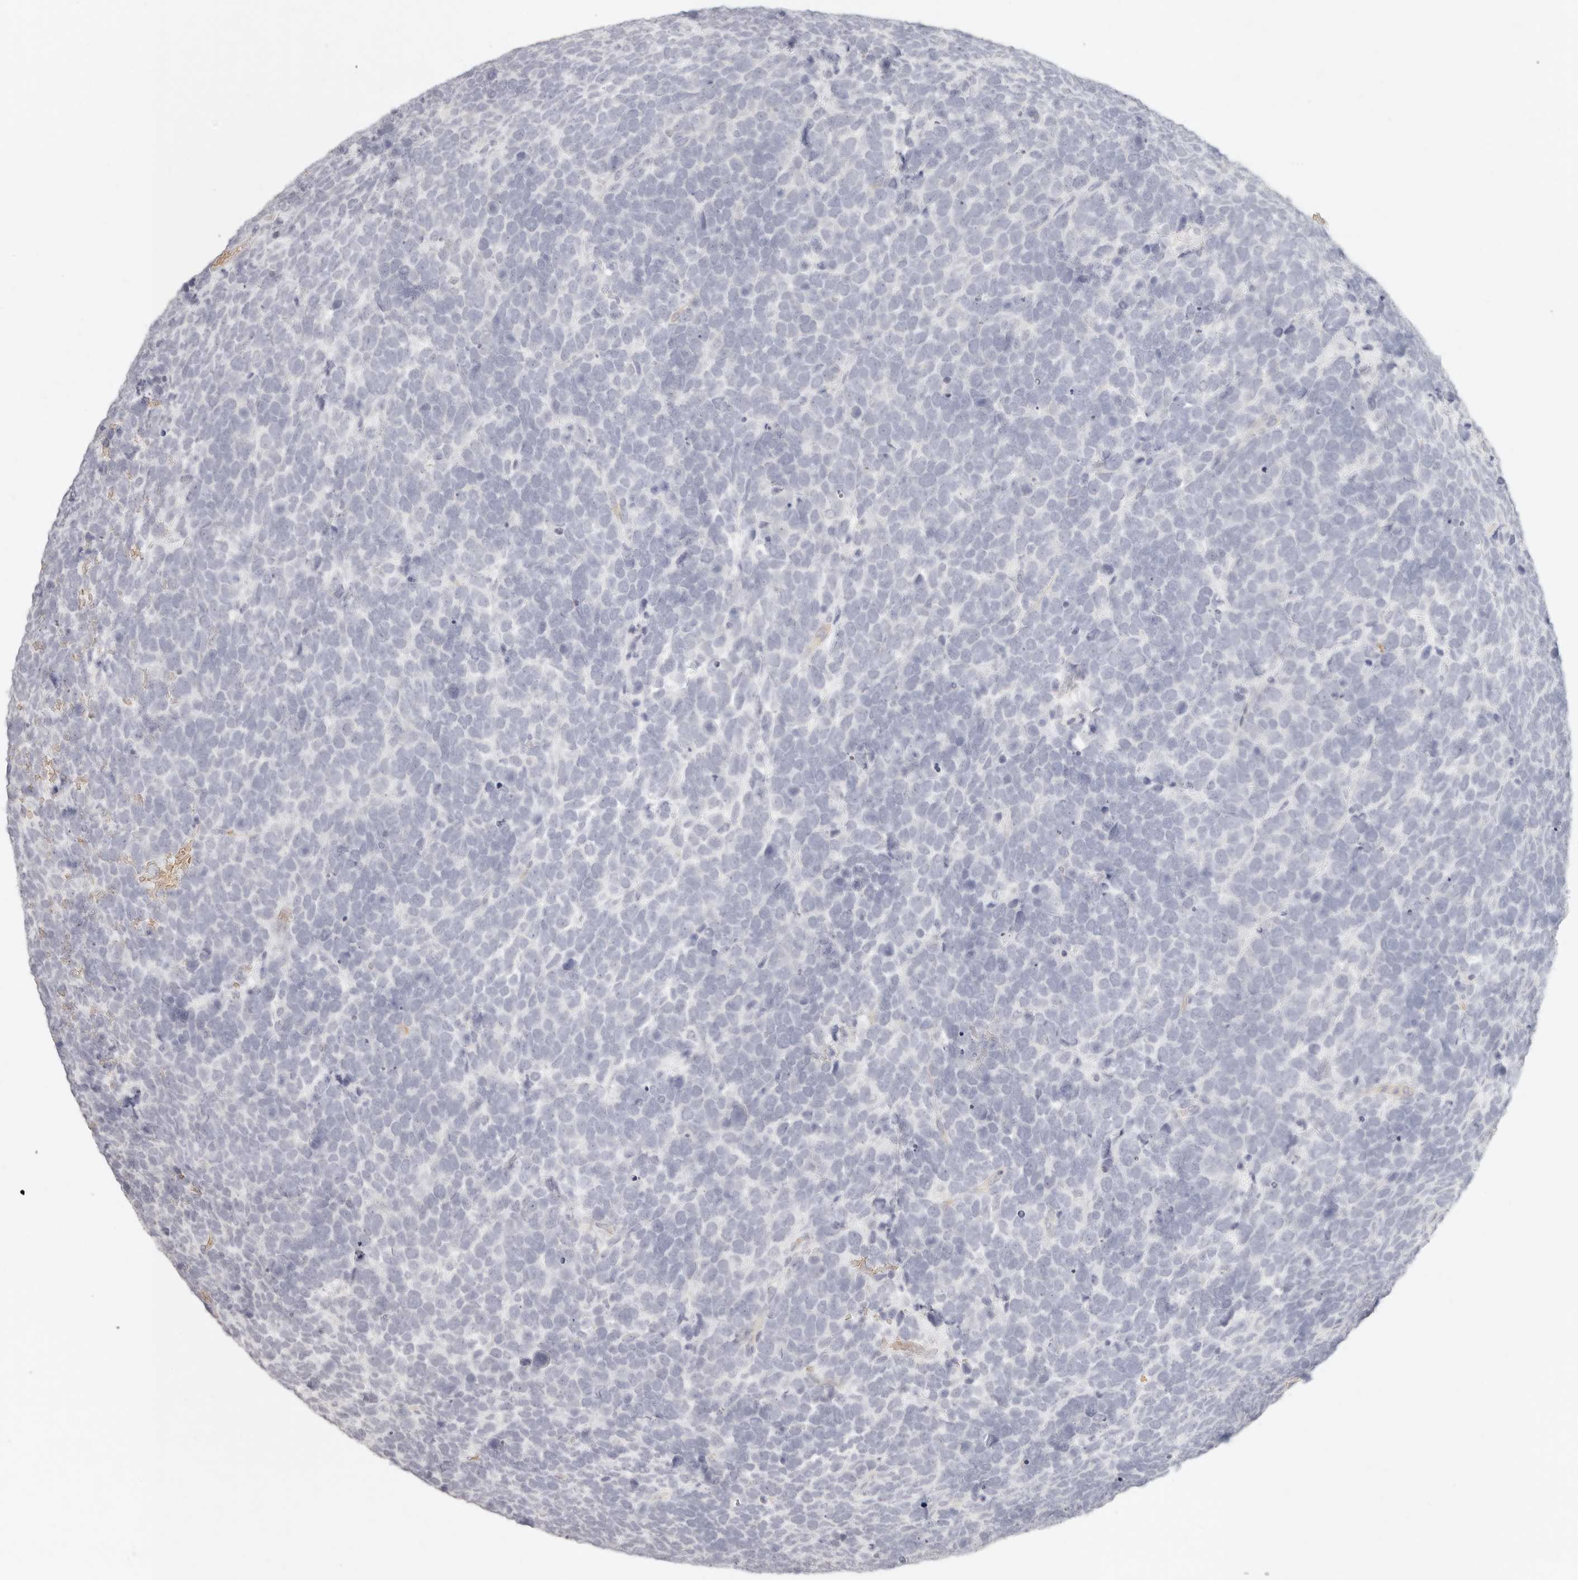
{"staining": {"intensity": "negative", "quantity": "none", "location": "none"}, "tissue": "urothelial cancer", "cell_type": "Tumor cells", "image_type": "cancer", "snomed": [{"axis": "morphology", "description": "Urothelial carcinoma, High grade"}, {"axis": "topography", "description": "Urinary bladder"}], "caption": "High power microscopy image of an IHC image of urothelial carcinoma (high-grade), revealing no significant expression in tumor cells.", "gene": "NIBAN1", "patient": {"sex": "female", "age": 82}}